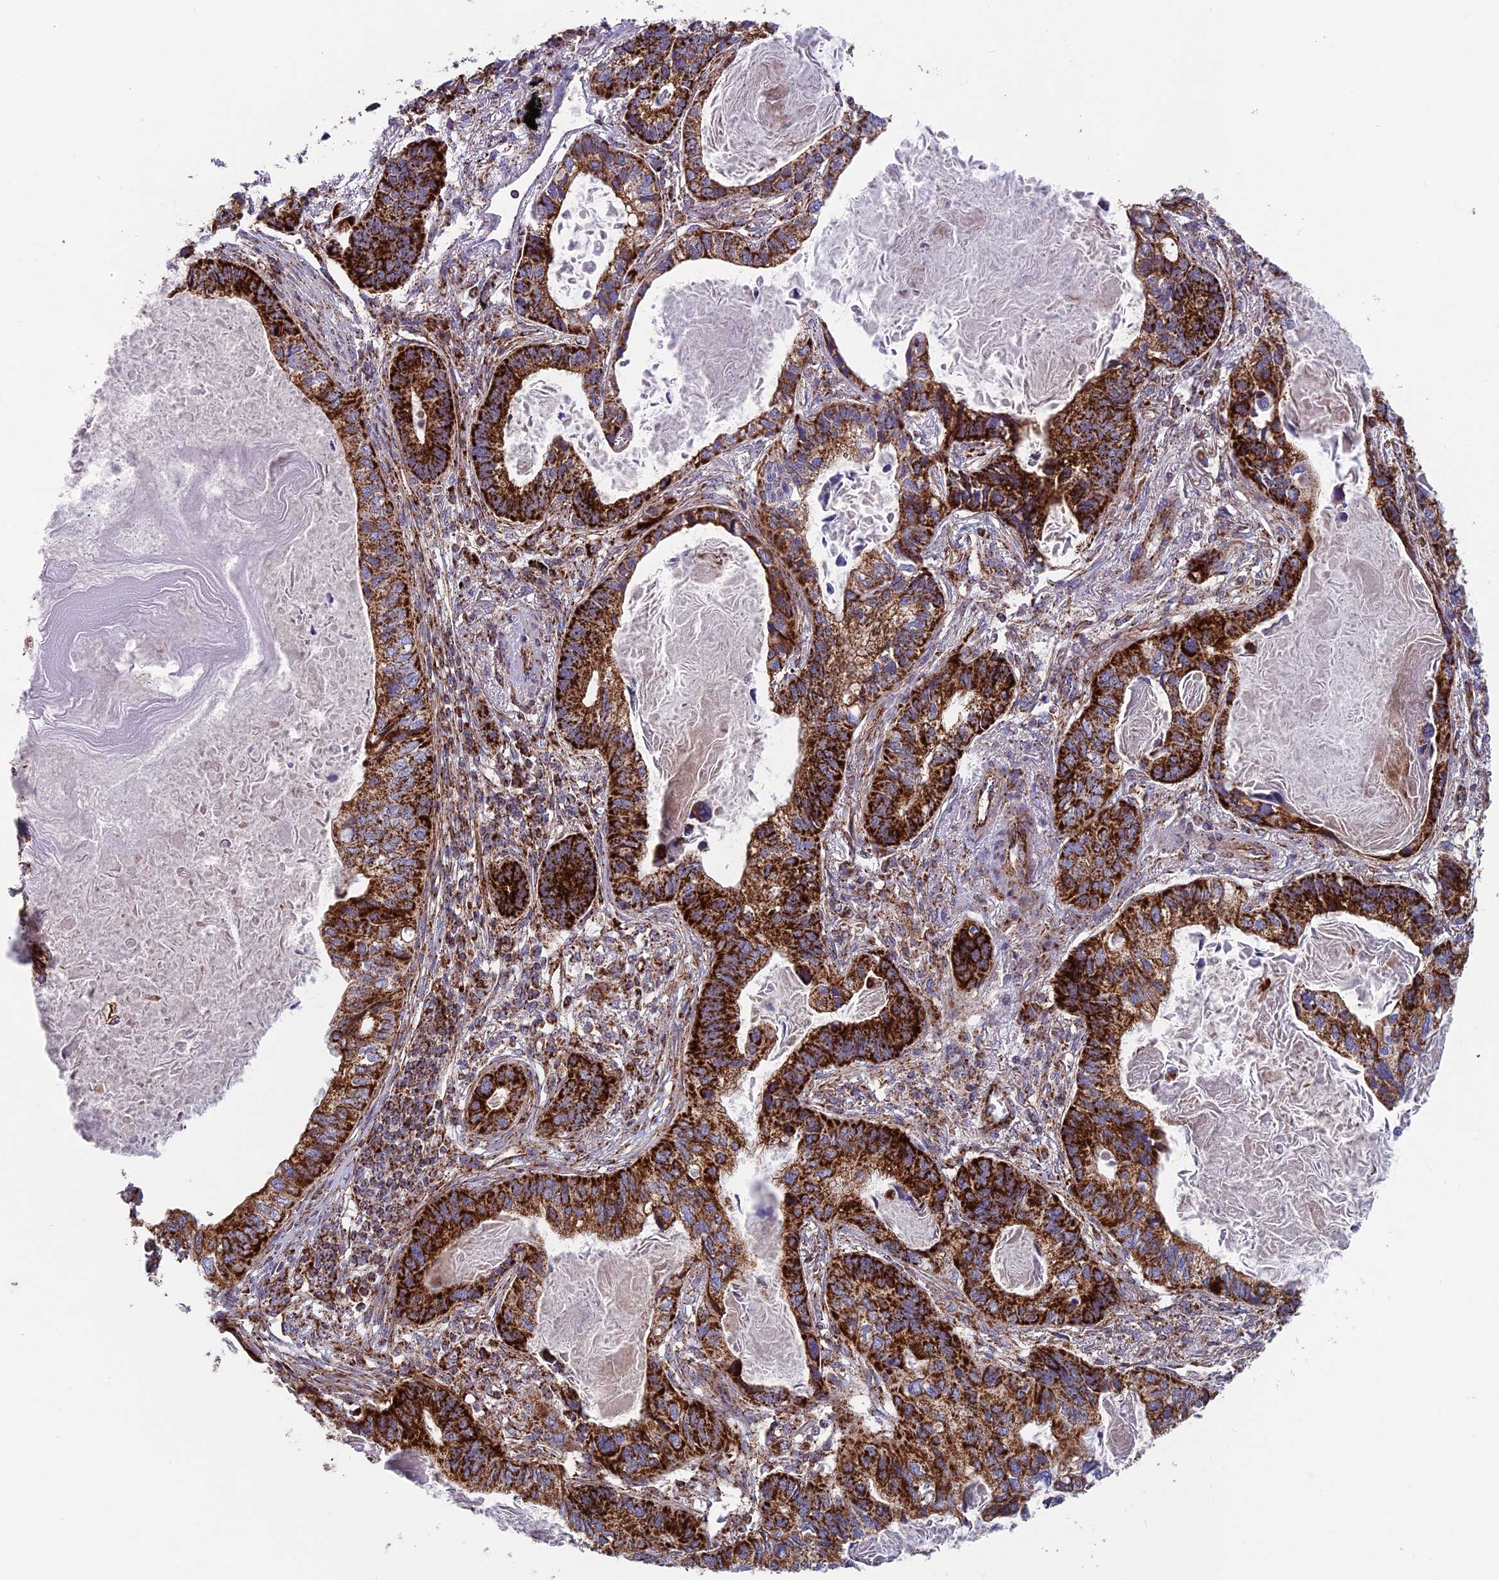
{"staining": {"intensity": "strong", "quantity": ">75%", "location": "cytoplasmic/membranous"}, "tissue": "lung cancer", "cell_type": "Tumor cells", "image_type": "cancer", "snomed": [{"axis": "morphology", "description": "Adenocarcinoma, NOS"}, {"axis": "topography", "description": "Lung"}], "caption": "Human lung cancer (adenocarcinoma) stained with a brown dye shows strong cytoplasmic/membranous positive positivity in approximately >75% of tumor cells.", "gene": "MRPS18B", "patient": {"sex": "male", "age": 67}}